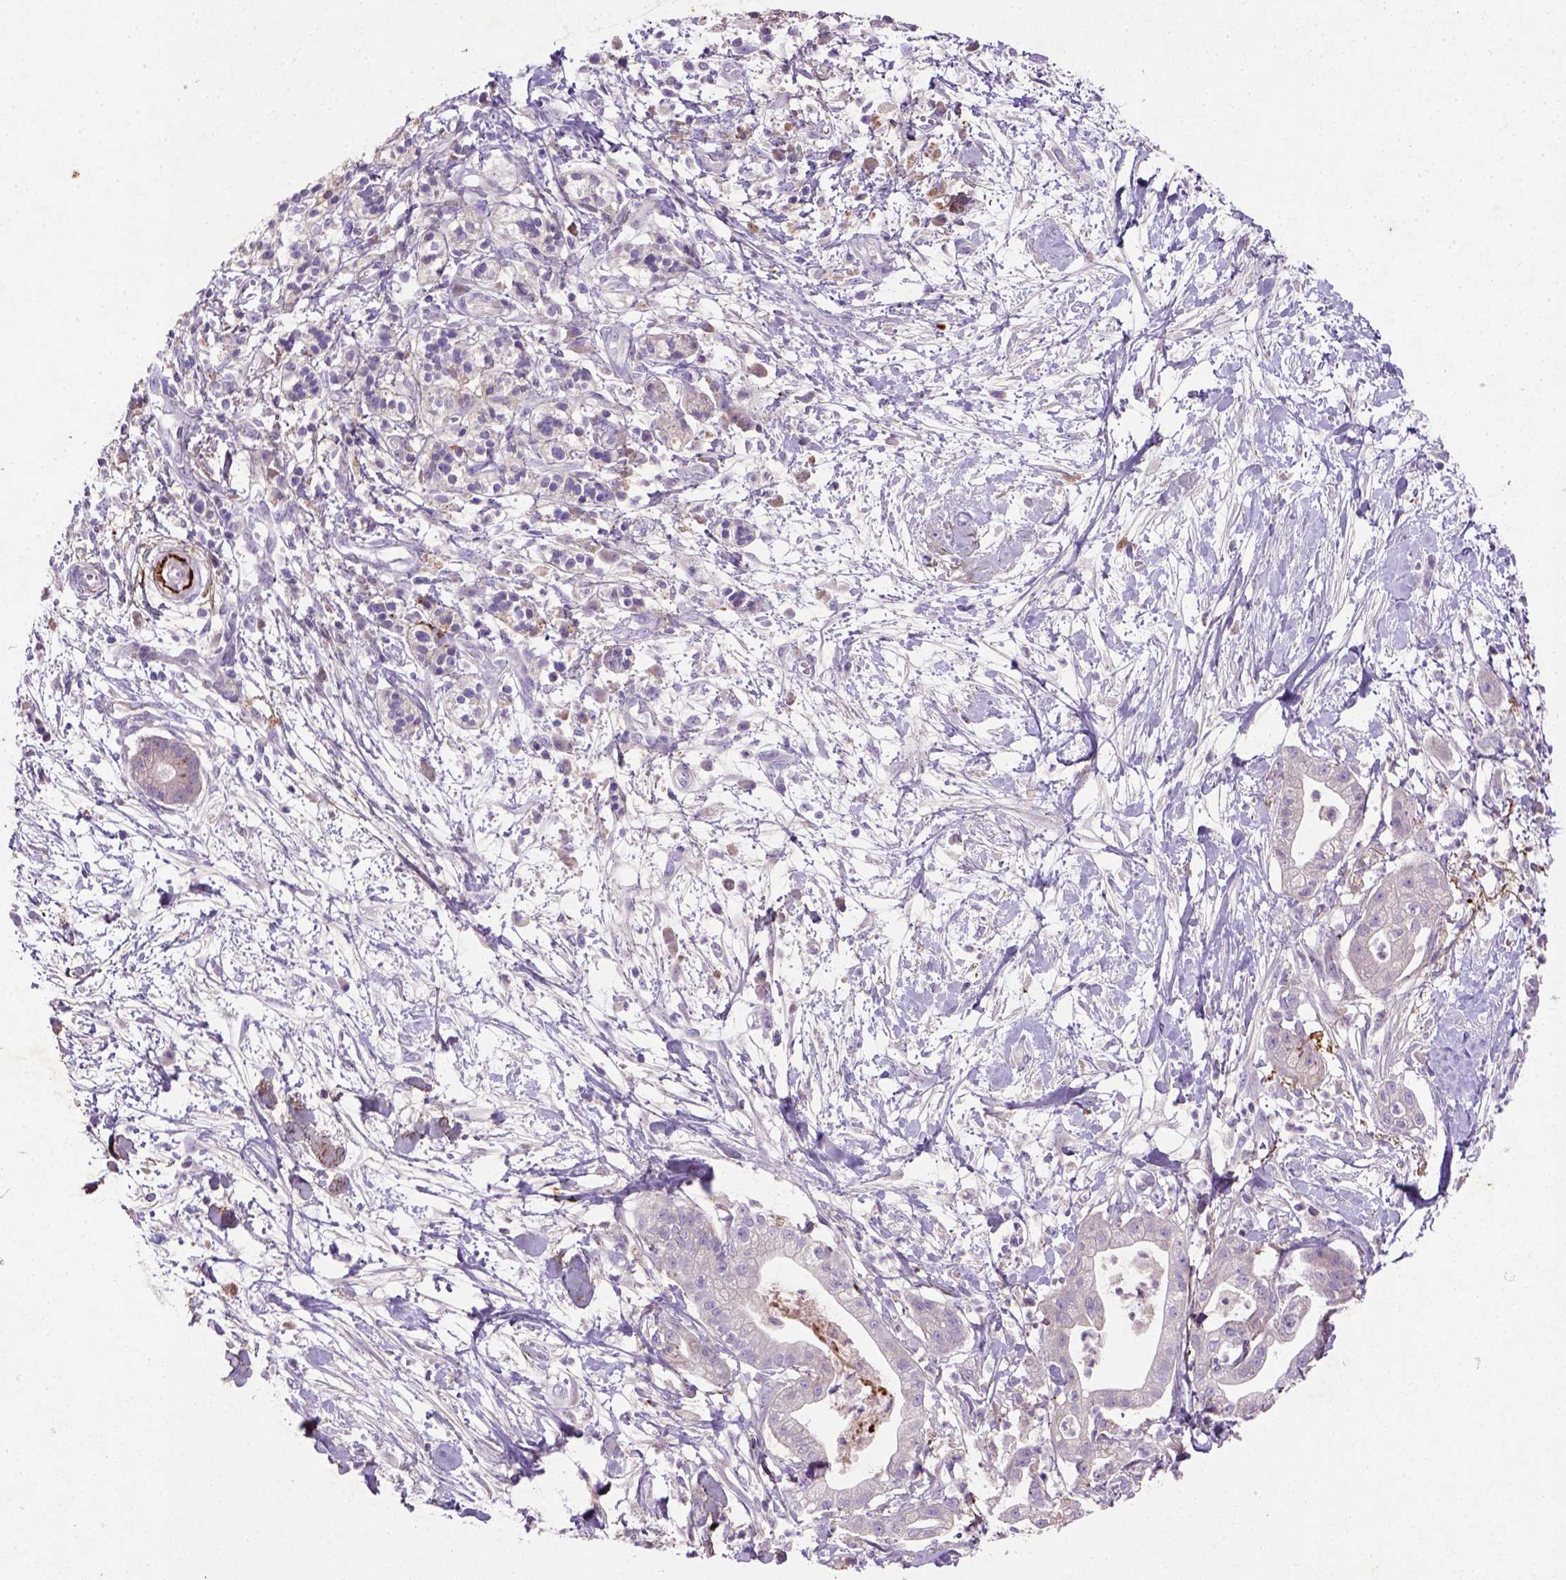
{"staining": {"intensity": "negative", "quantity": "none", "location": "none"}, "tissue": "pancreatic cancer", "cell_type": "Tumor cells", "image_type": "cancer", "snomed": [{"axis": "morphology", "description": "Normal tissue, NOS"}, {"axis": "morphology", "description": "Adenocarcinoma, NOS"}, {"axis": "topography", "description": "Lymph node"}, {"axis": "topography", "description": "Pancreas"}], "caption": "IHC of human adenocarcinoma (pancreatic) shows no expression in tumor cells. Brightfield microscopy of immunohistochemistry stained with DAB (brown) and hematoxylin (blue), captured at high magnification.", "gene": "NUDT2", "patient": {"sex": "female", "age": 58}}